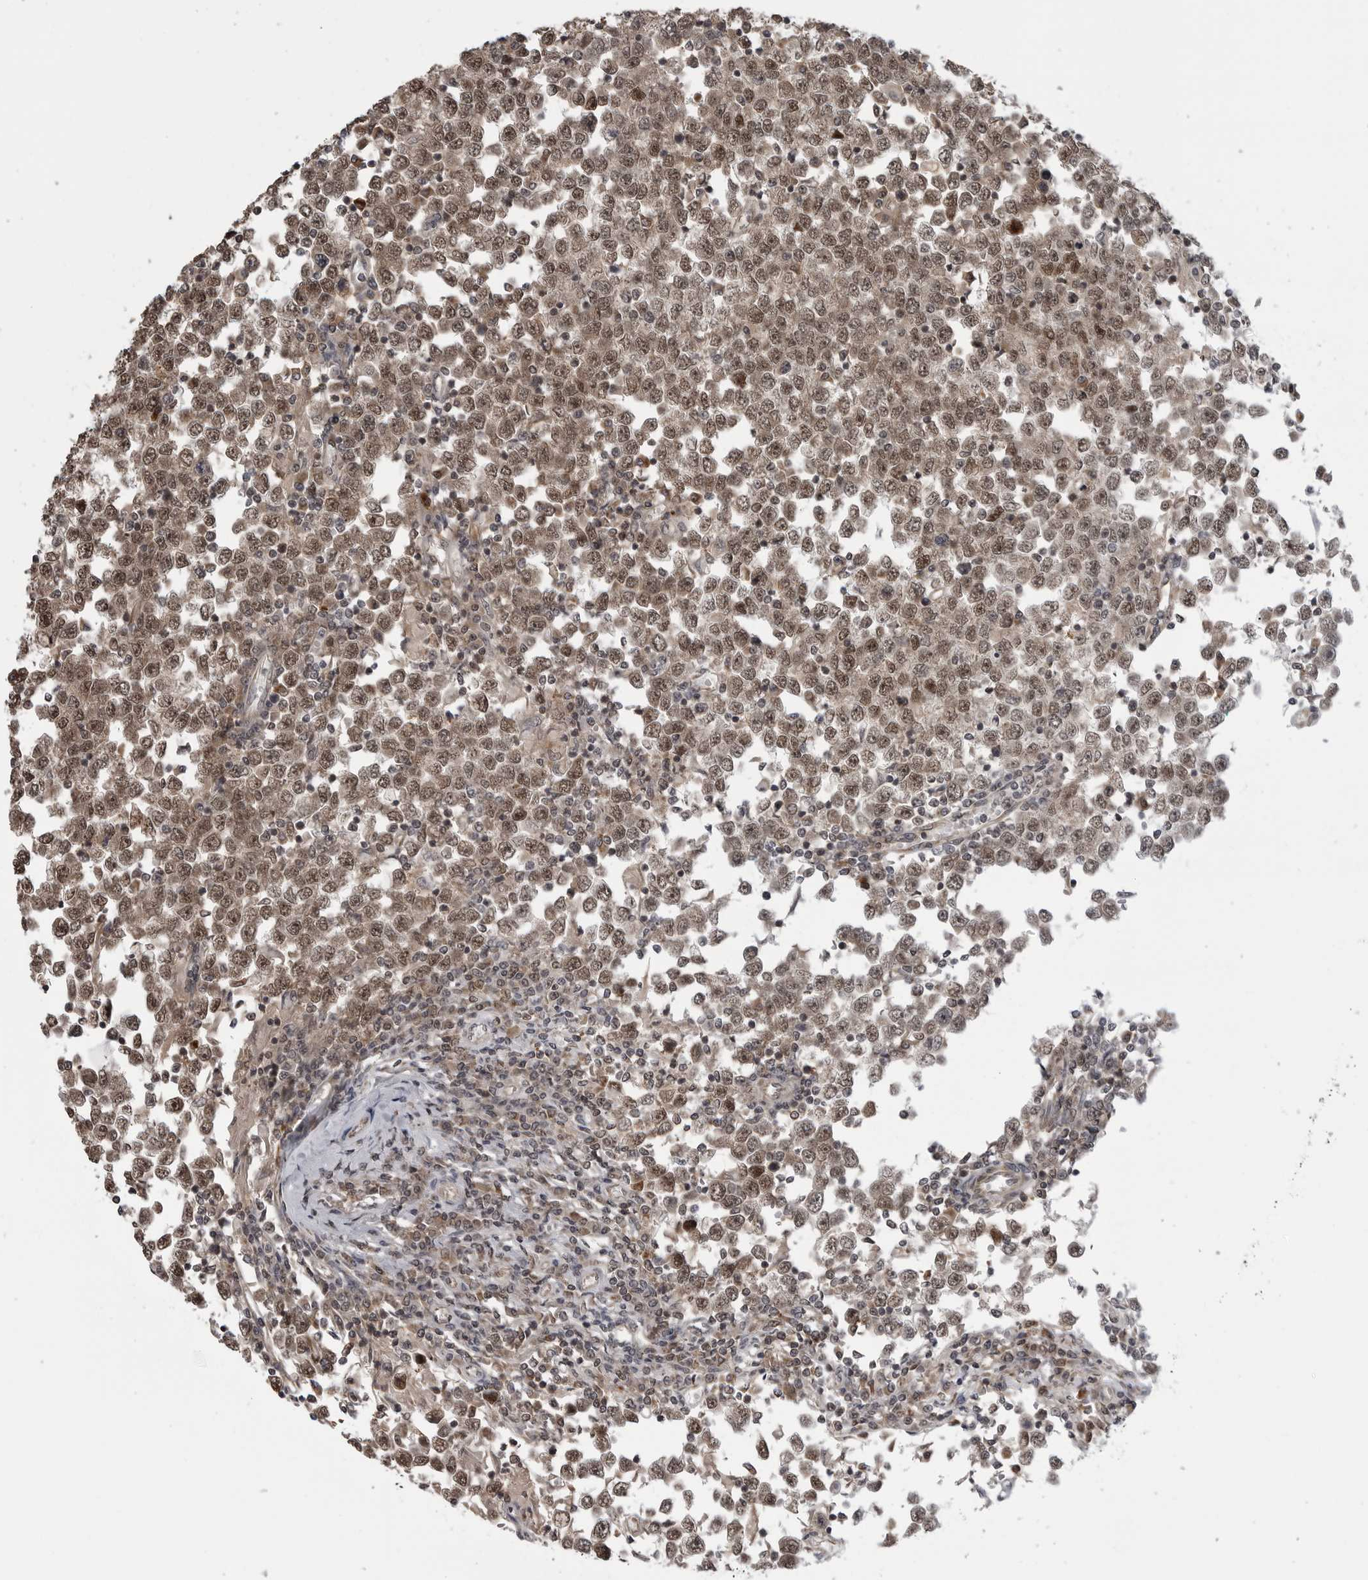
{"staining": {"intensity": "moderate", "quantity": ">75%", "location": "nuclear"}, "tissue": "testis cancer", "cell_type": "Tumor cells", "image_type": "cancer", "snomed": [{"axis": "morphology", "description": "Seminoma, NOS"}, {"axis": "topography", "description": "Testis"}], "caption": "Immunohistochemical staining of human seminoma (testis) exhibits medium levels of moderate nuclear protein staining in about >75% of tumor cells.", "gene": "FAAP100", "patient": {"sex": "male", "age": 65}}